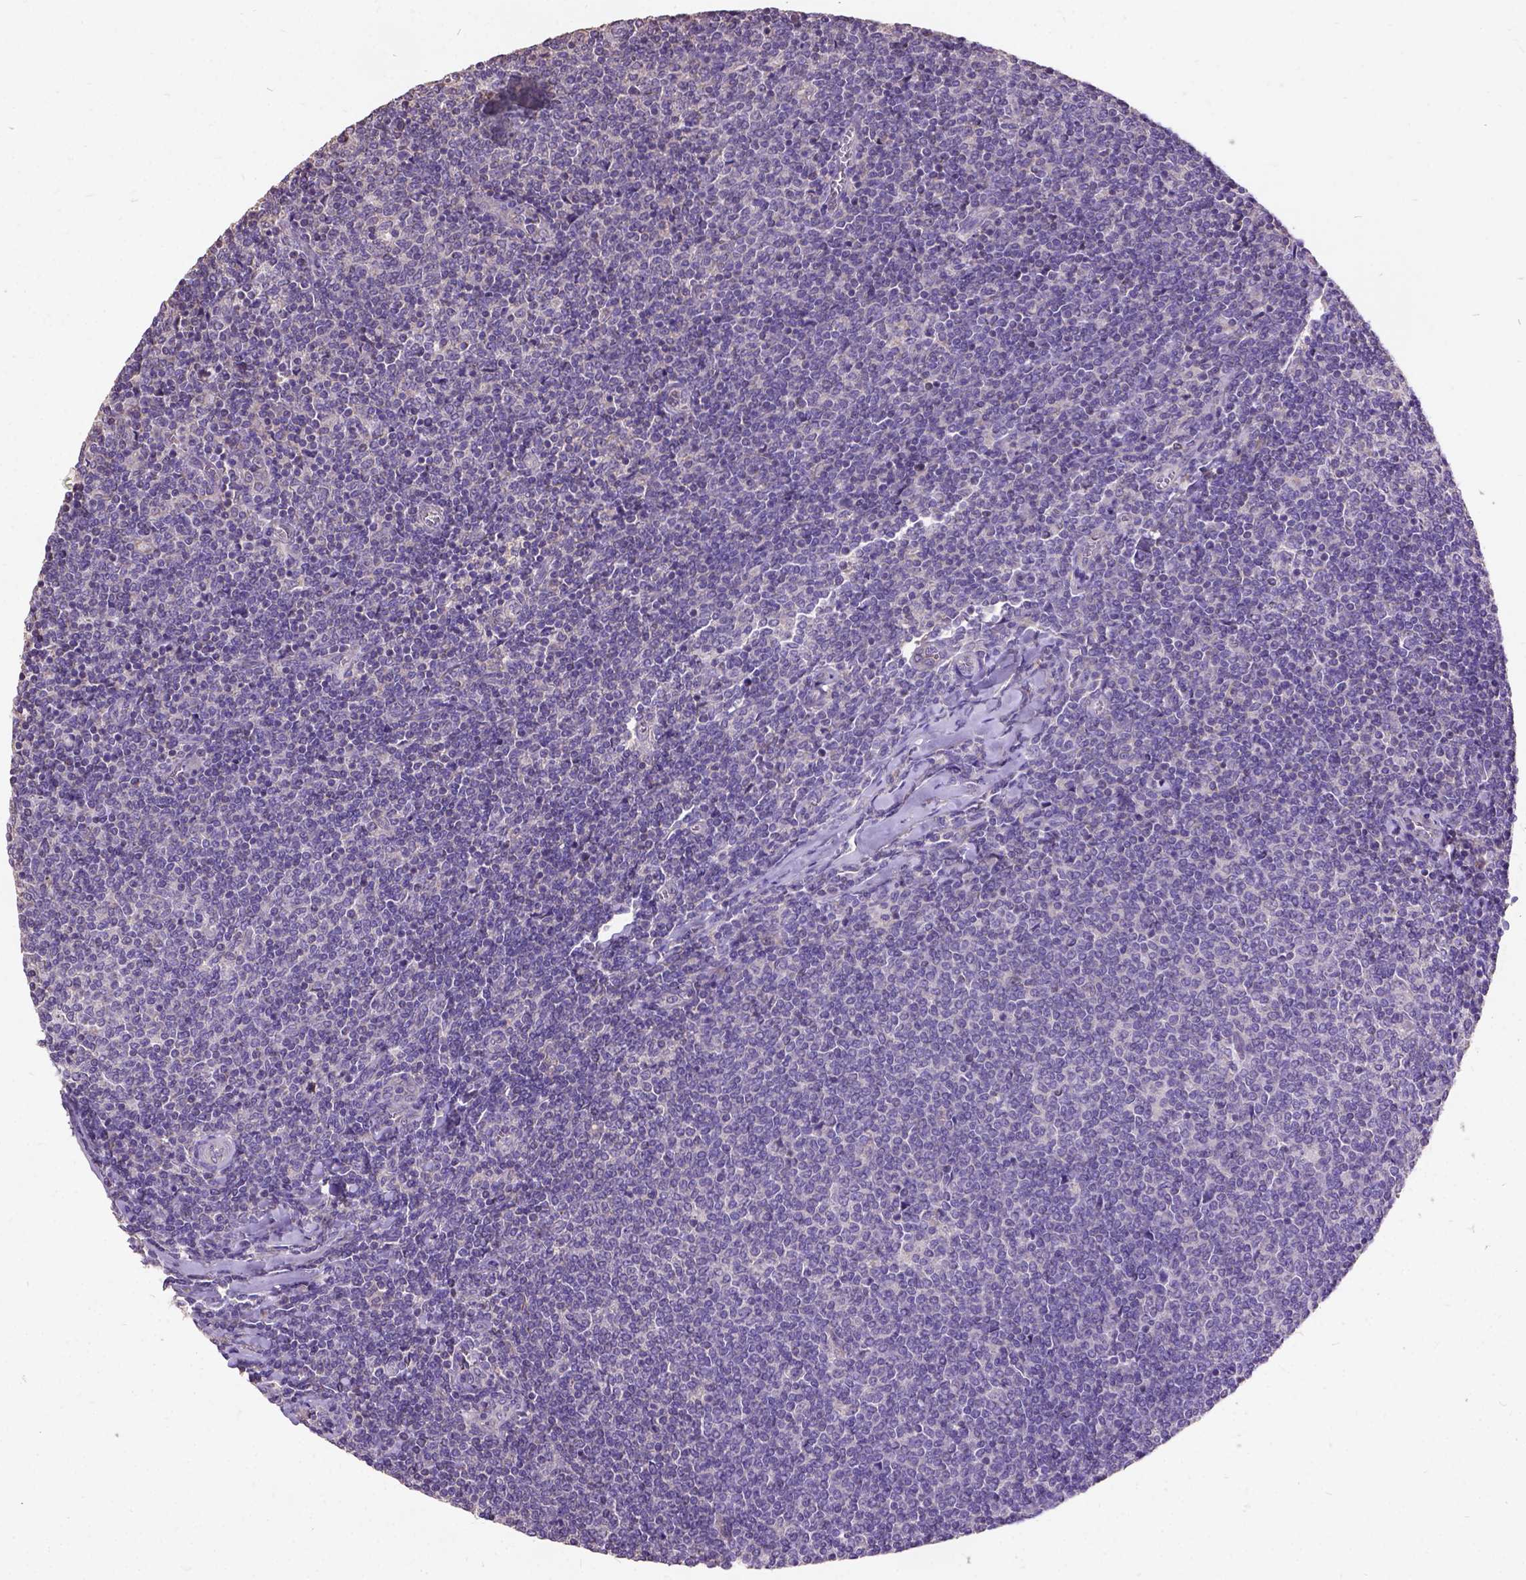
{"staining": {"intensity": "negative", "quantity": "none", "location": "none"}, "tissue": "lymphoma", "cell_type": "Tumor cells", "image_type": "cancer", "snomed": [{"axis": "morphology", "description": "Malignant lymphoma, non-Hodgkin's type, Low grade"}, {"axis": "topography", "description": "Lymph node"}], "caption": "An immunohistochemistry (IHC) photomicrograph of low-grade malignant lymphoma, non-Hodgkin's type is shown. There is no staining in tumor cells of low-grade malignant lymphoma, non-Hodgkin's type. Nuclei are stained in blue.", "gene": "DQX1", "patient": {"sex": "male", "age": 52}}